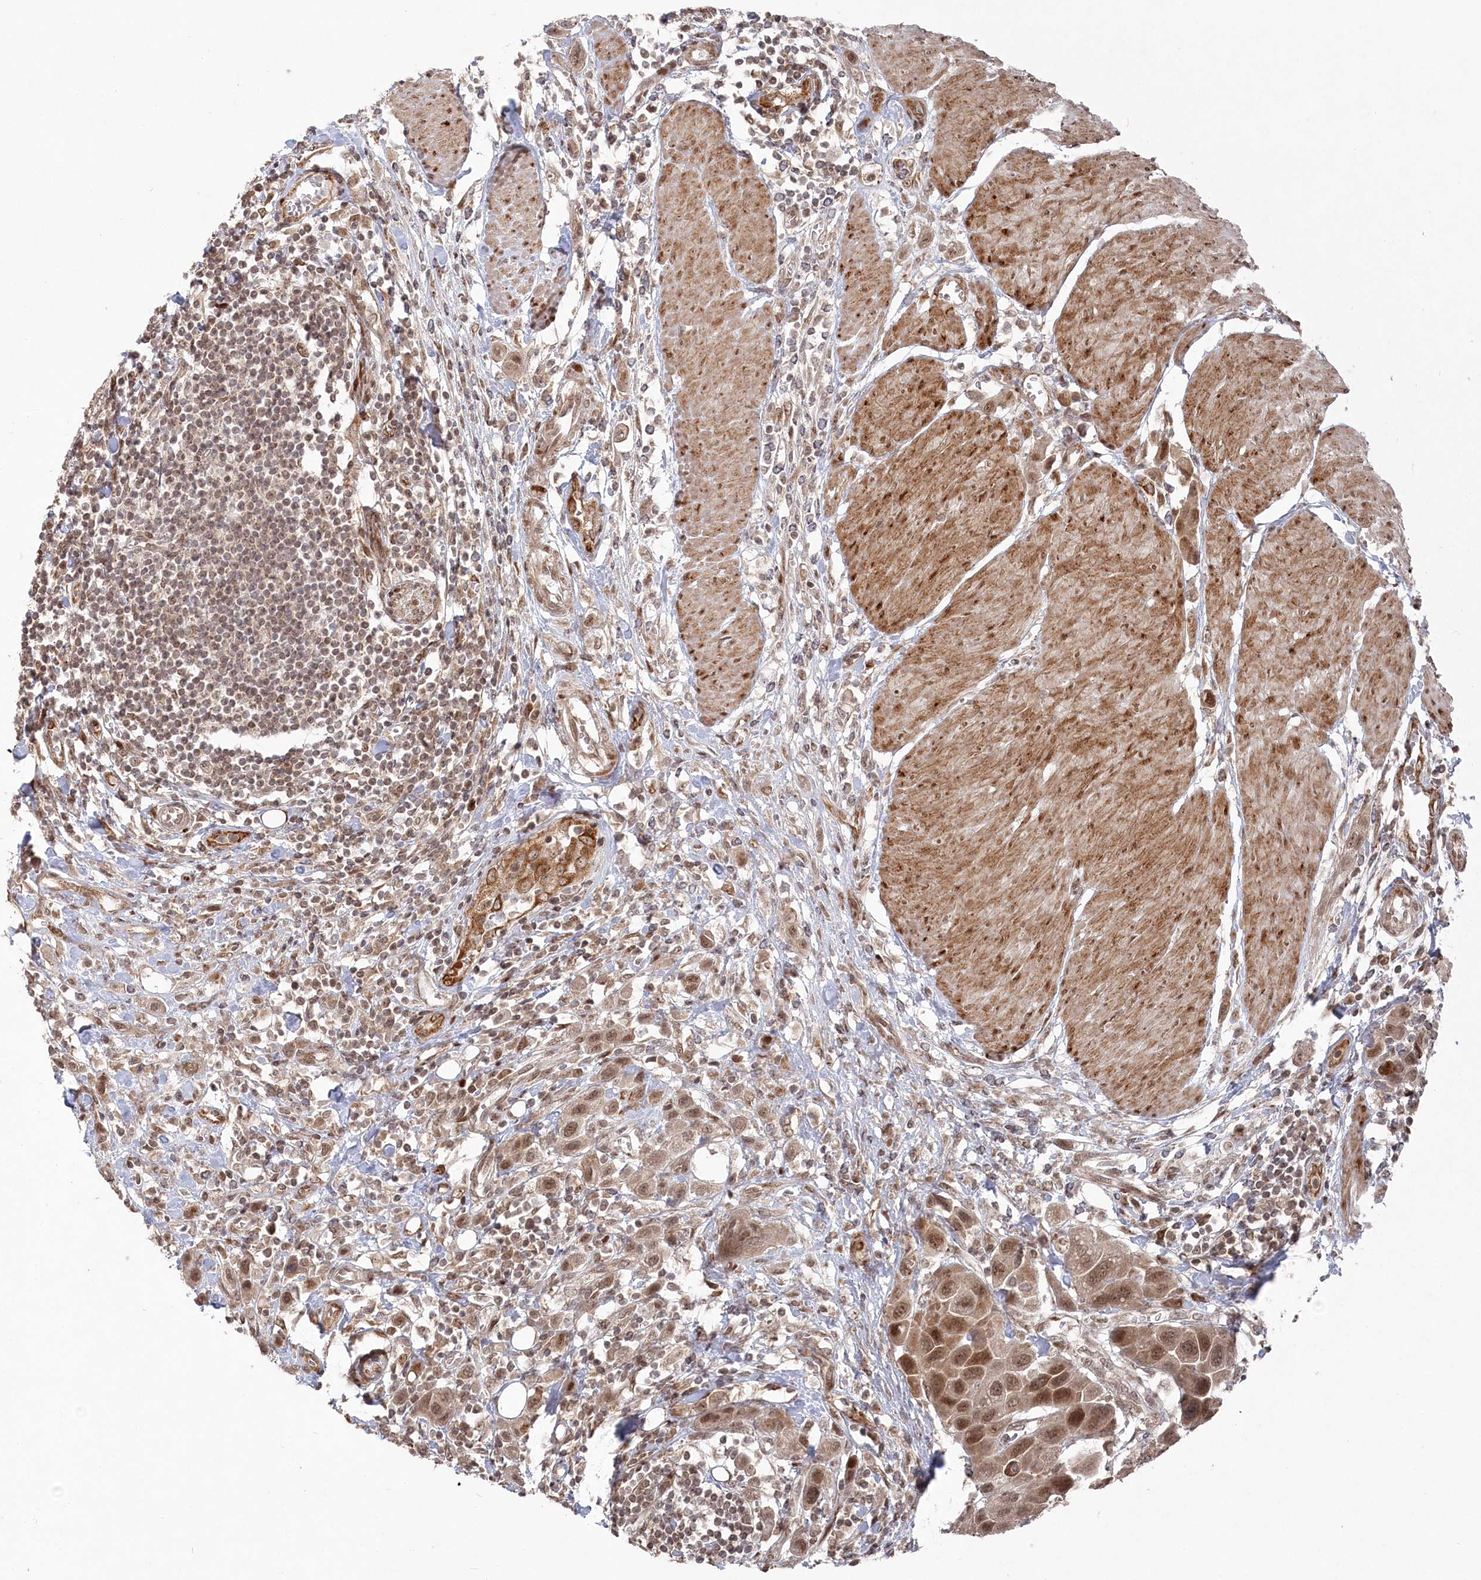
{"staining": {"intensity": "moderate", "quantity": ">75%", "location": "cytoplasmic/membranous,nuclear"}, "tissue": "urothelial cancer", "cell_type": "Tumor cells", "image_type": "cancer", "snomed": [{"axis": "morphology", "description": "Urothelial carcinoma, High grade"}, {"axis": "topography", "description": "Urinary bladder"}], "caption": "Immunohistochemistry (DAB (3,3'-diaminobenzidine)) staining of human urothelial cancer shows moderate cytoplasmic/membranous and nuclear protein staining in about >75% of tumor cells. (Brightfield microscopy of DAB IHC at high magnification).", "gene": "POLR3A", "patient": {"sex": "male", "age": 50}}